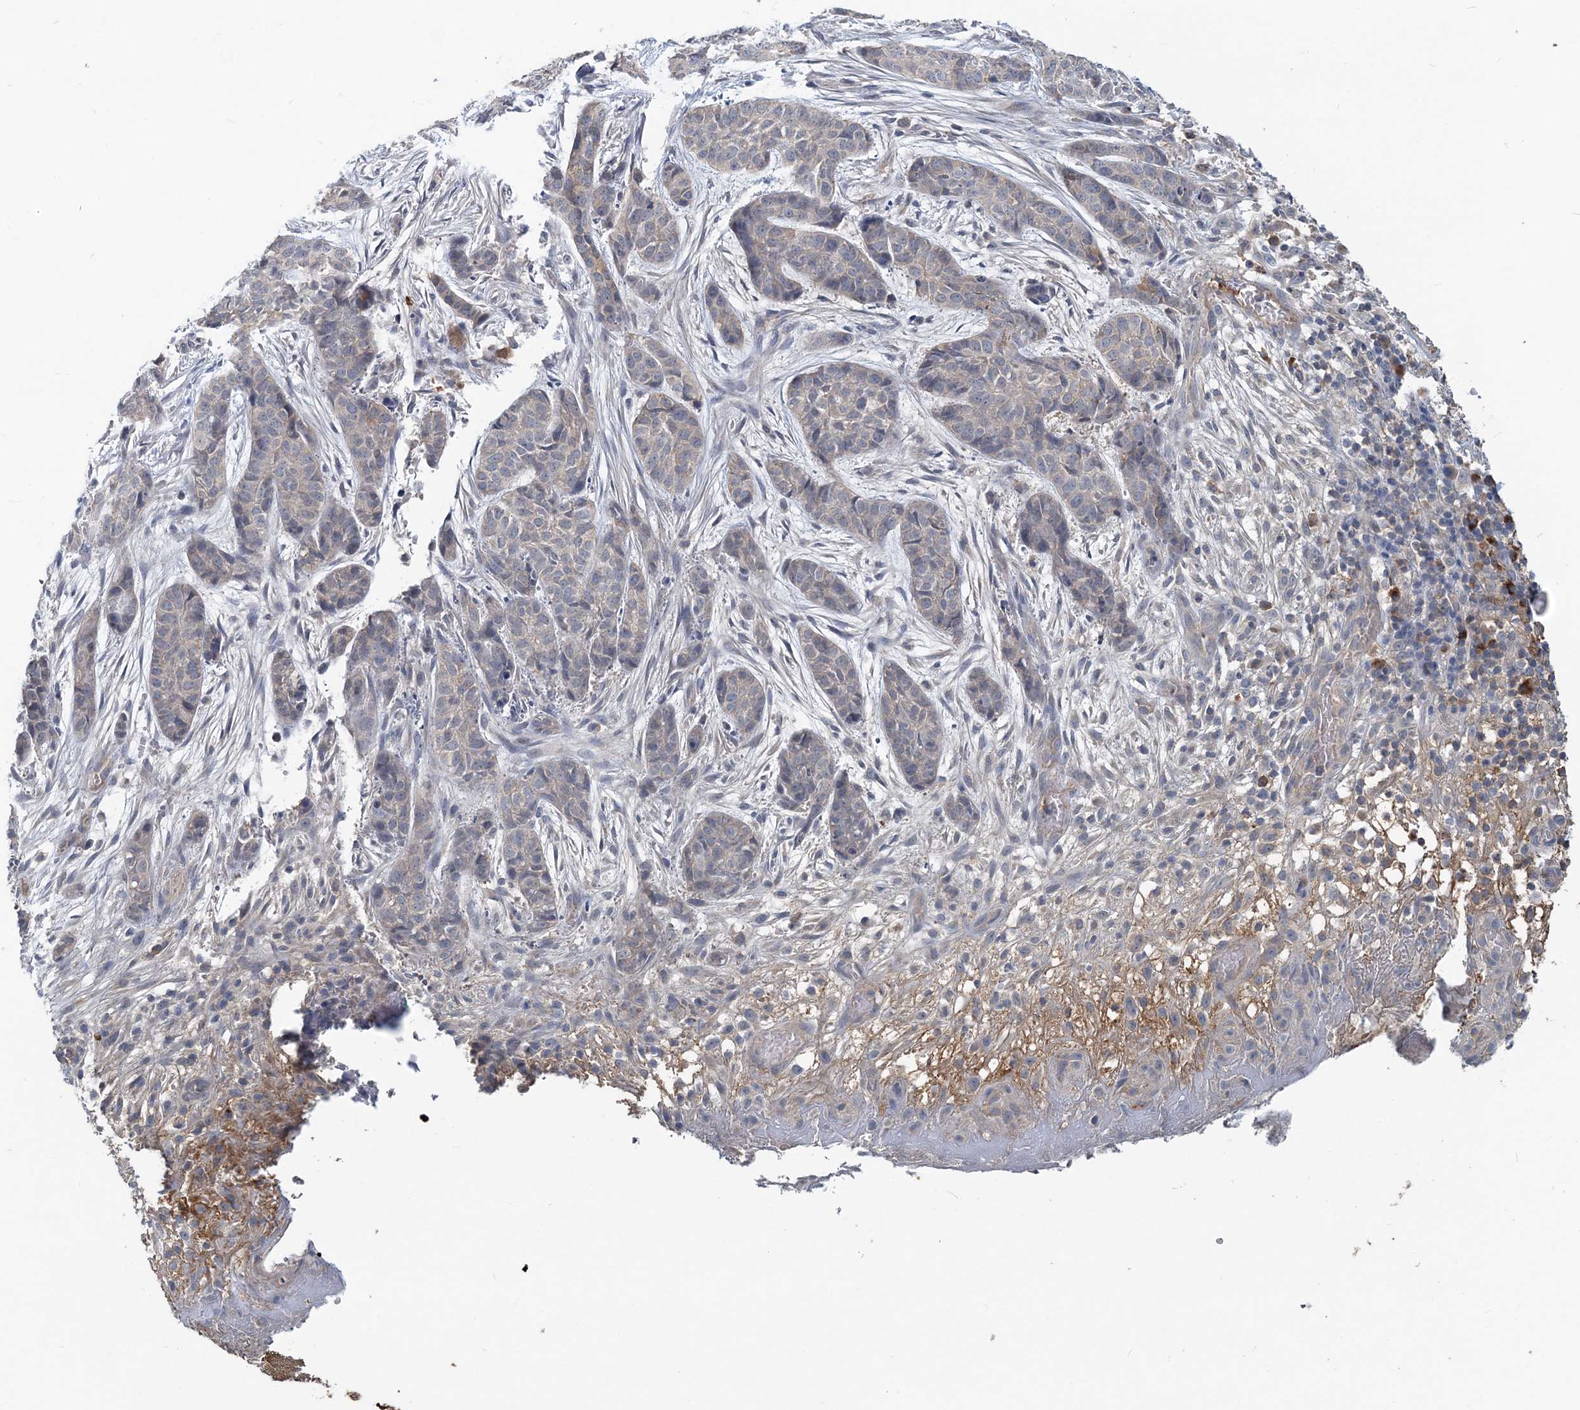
{"staining": {"intensity": "negative", "quantity": "none", "location": "none"}, "tissue": "skin cancer", "cell_type": "Tumor cells", "image_type": "cancer", "snomed": [{"axis": "morphology", "description": "Basal cell carcinoma"}, {"axis": "topography", "description": "Skin"}], "caption": "Tumor cells show no significant protein staining in basal cell carcinoma (skin).", "gene": "RNF25", "patient": {"sex": "female", "age": 64}}